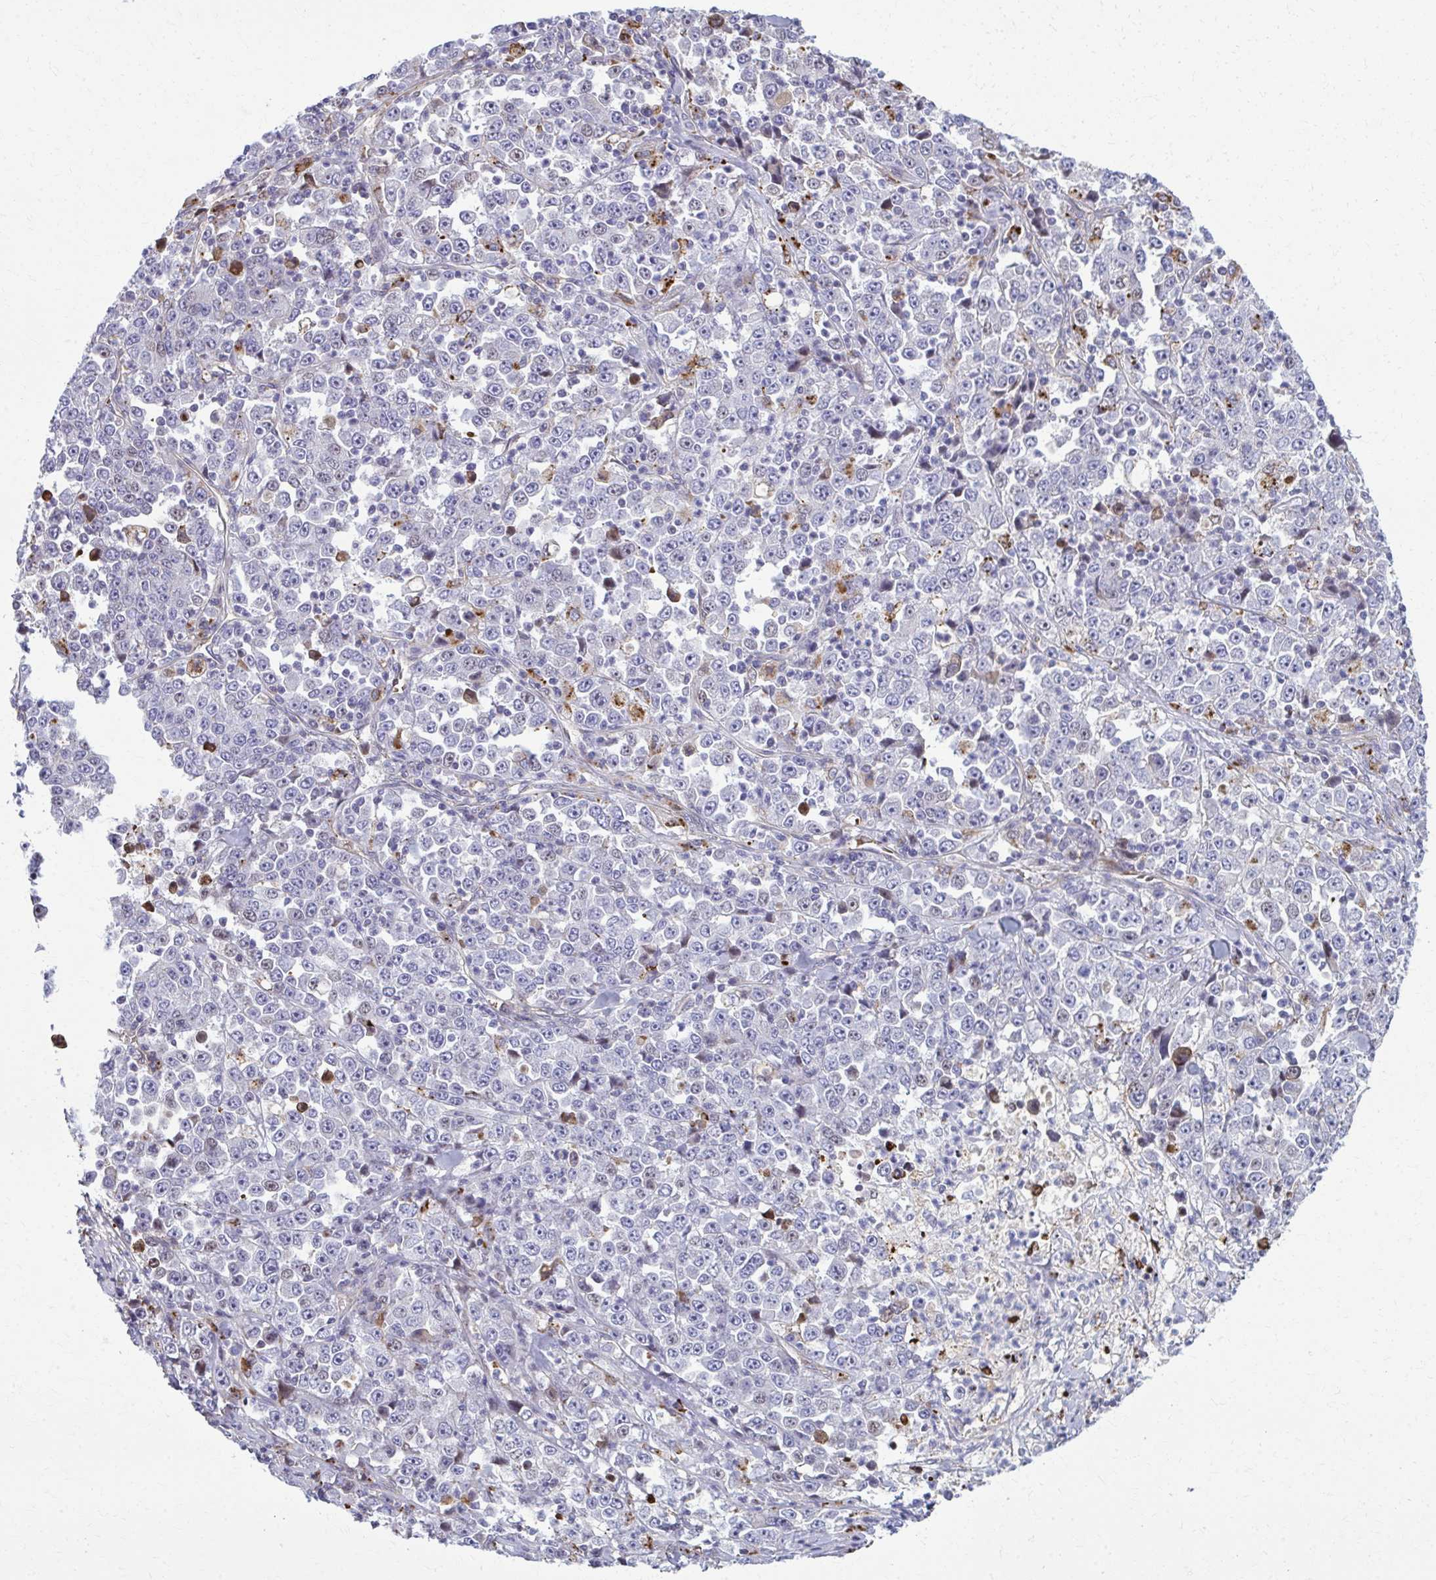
{"staining": {"intensity": "negative", "quantity": "none", "location": "none"}, "tissue": "stomach cancer", "cell_type": "Tumor cells", "image_type": "cancer", "snomed": [{"axis": "morphology", "description": "Normal tissue, NOS"}, {"axis": "morphology", "description": "Adenocarcinoma, NOS"}, {"axis": "topography", "description": "Stomach, upper"}, {"axis": "topography", "description": "Stomach"}], "caption": "Stomach cancer was stained to show a protein in brown. There is no significant expression in tumor cells. Nuclei are stained in blue.", "gene": "LRRC4B", "patient": {"sex": "male", "age": 59}}